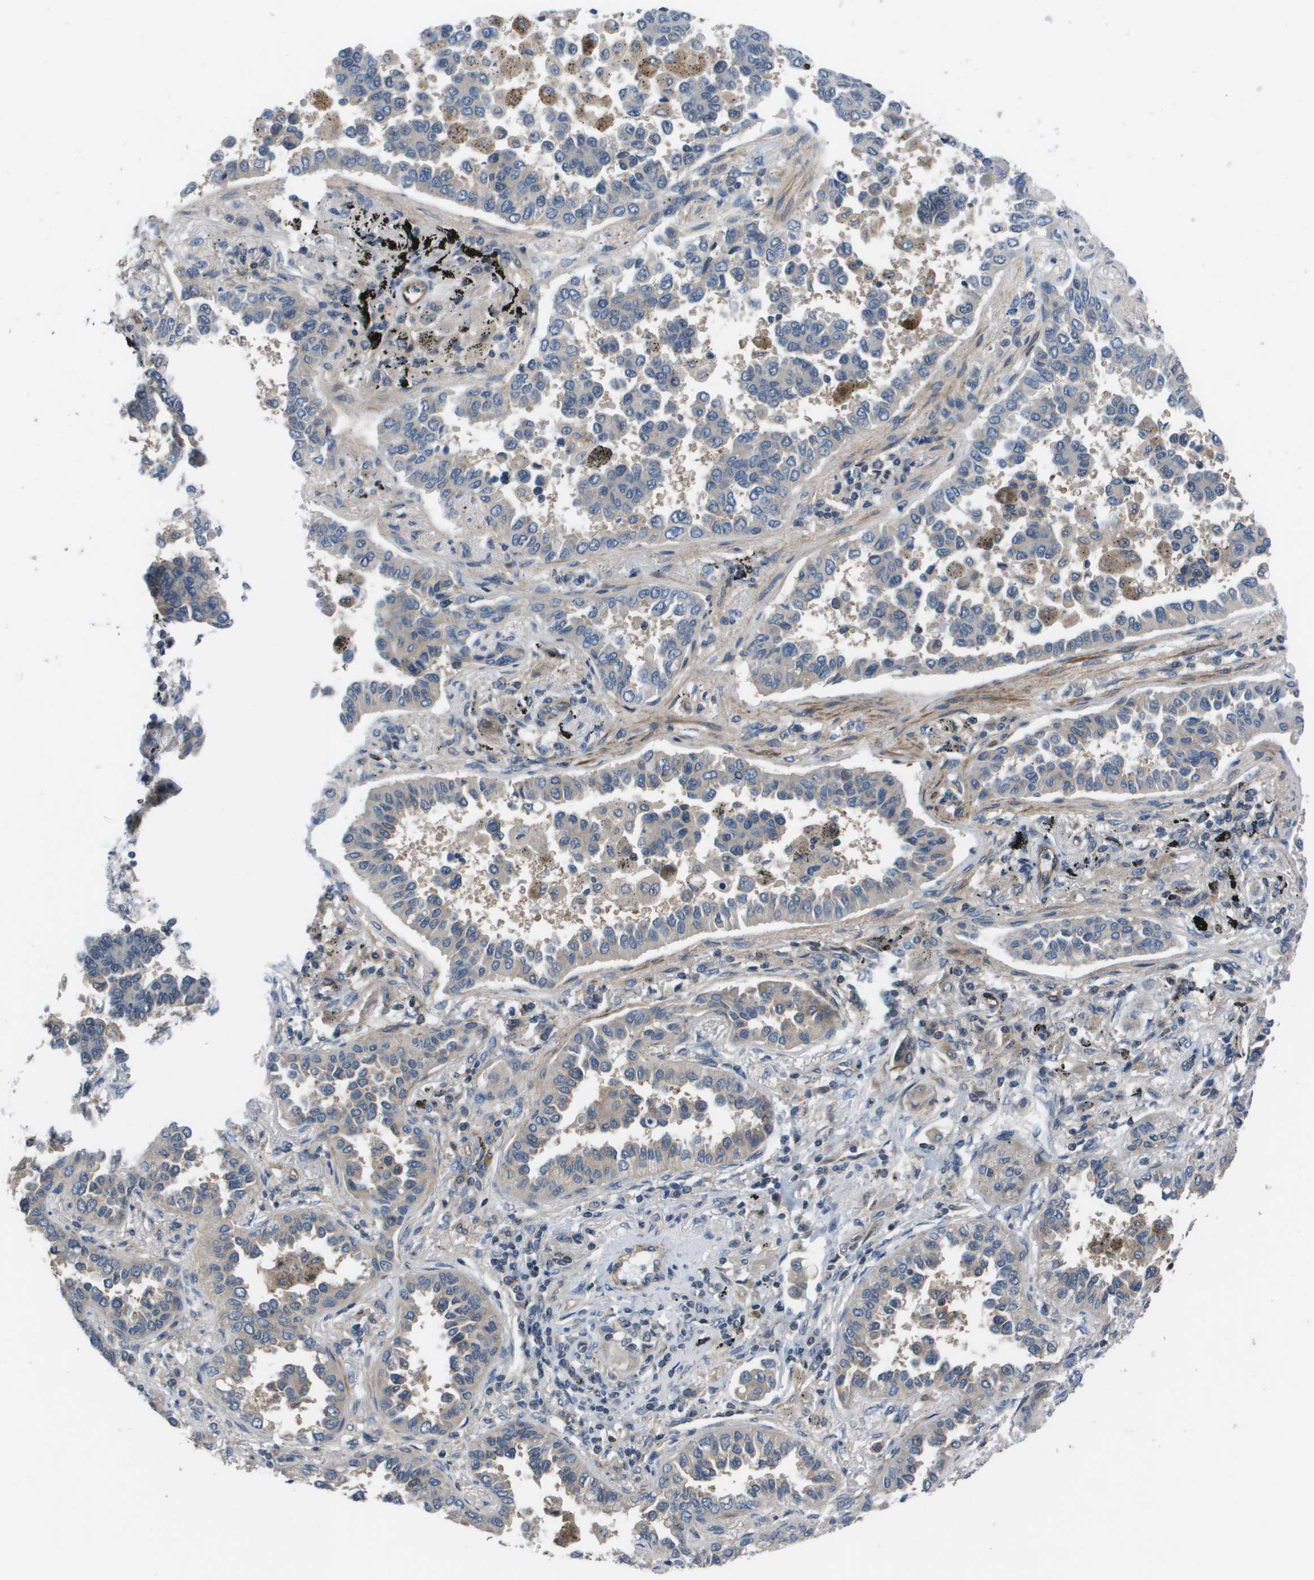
{"staining": {"intensity": "negative", "quantity": "none", "location": "none"}, "tissue": "lung cancer", "cell_type": "Tumor cells", "image_type": "cancer", "snomed": [{"axis": "morphology", "description": "Normal tissue, NOS"}, {"axis": "morphology", "description": "Adenocarcinoma, NOS"}, {"axis": "topography", "description": "Lung"}], "caption": "DAB (3,3'-diaminobenzidine) immunohistochemical staining of lung cancer (adenocarcinoma) reveals no significant staining in tumor cells.", "gene": "ENPP5", "patient": {"sex": "male", "age": 59}}